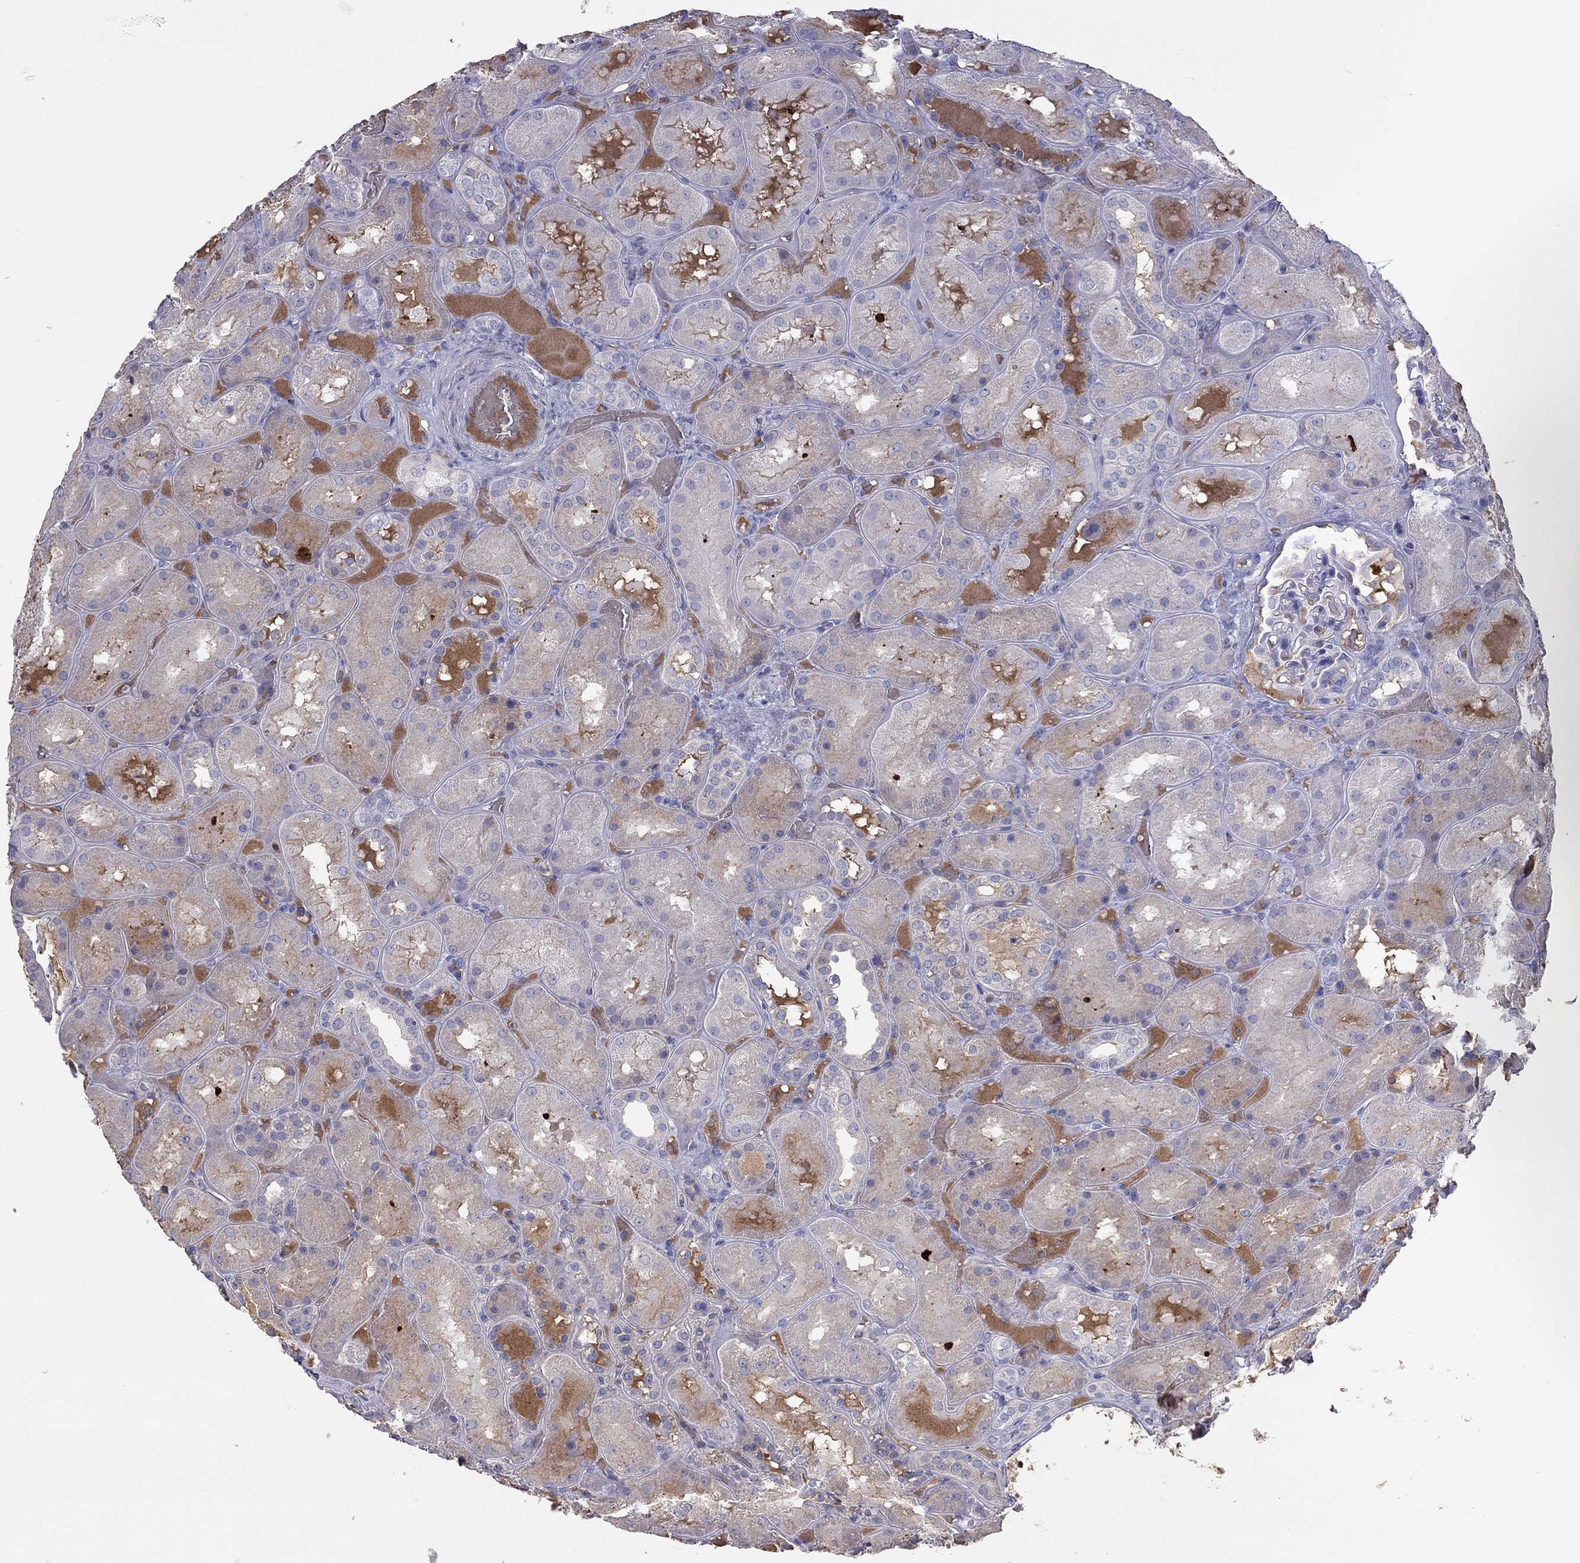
{"staining": {"intensity": "negative", "quantity": "none", "location": "none"}, "tissue": "kidney", "cell_type": "Cells in glomeruli", "image_type": "normal", "snomed": [{"axis": "morphology", "description": "Normal tissue, NOS"}, {"axis": "topography", "description": "Kidney"}], "caption": "A high-resolution photomicrograph shows immunohistochemistry (IHC) staining of unremarkable kidney, which demonstrates no significant expression in cells in glomeruli.", "gene": "RHCE", "patient": {"sex": "male", "age": 73}}